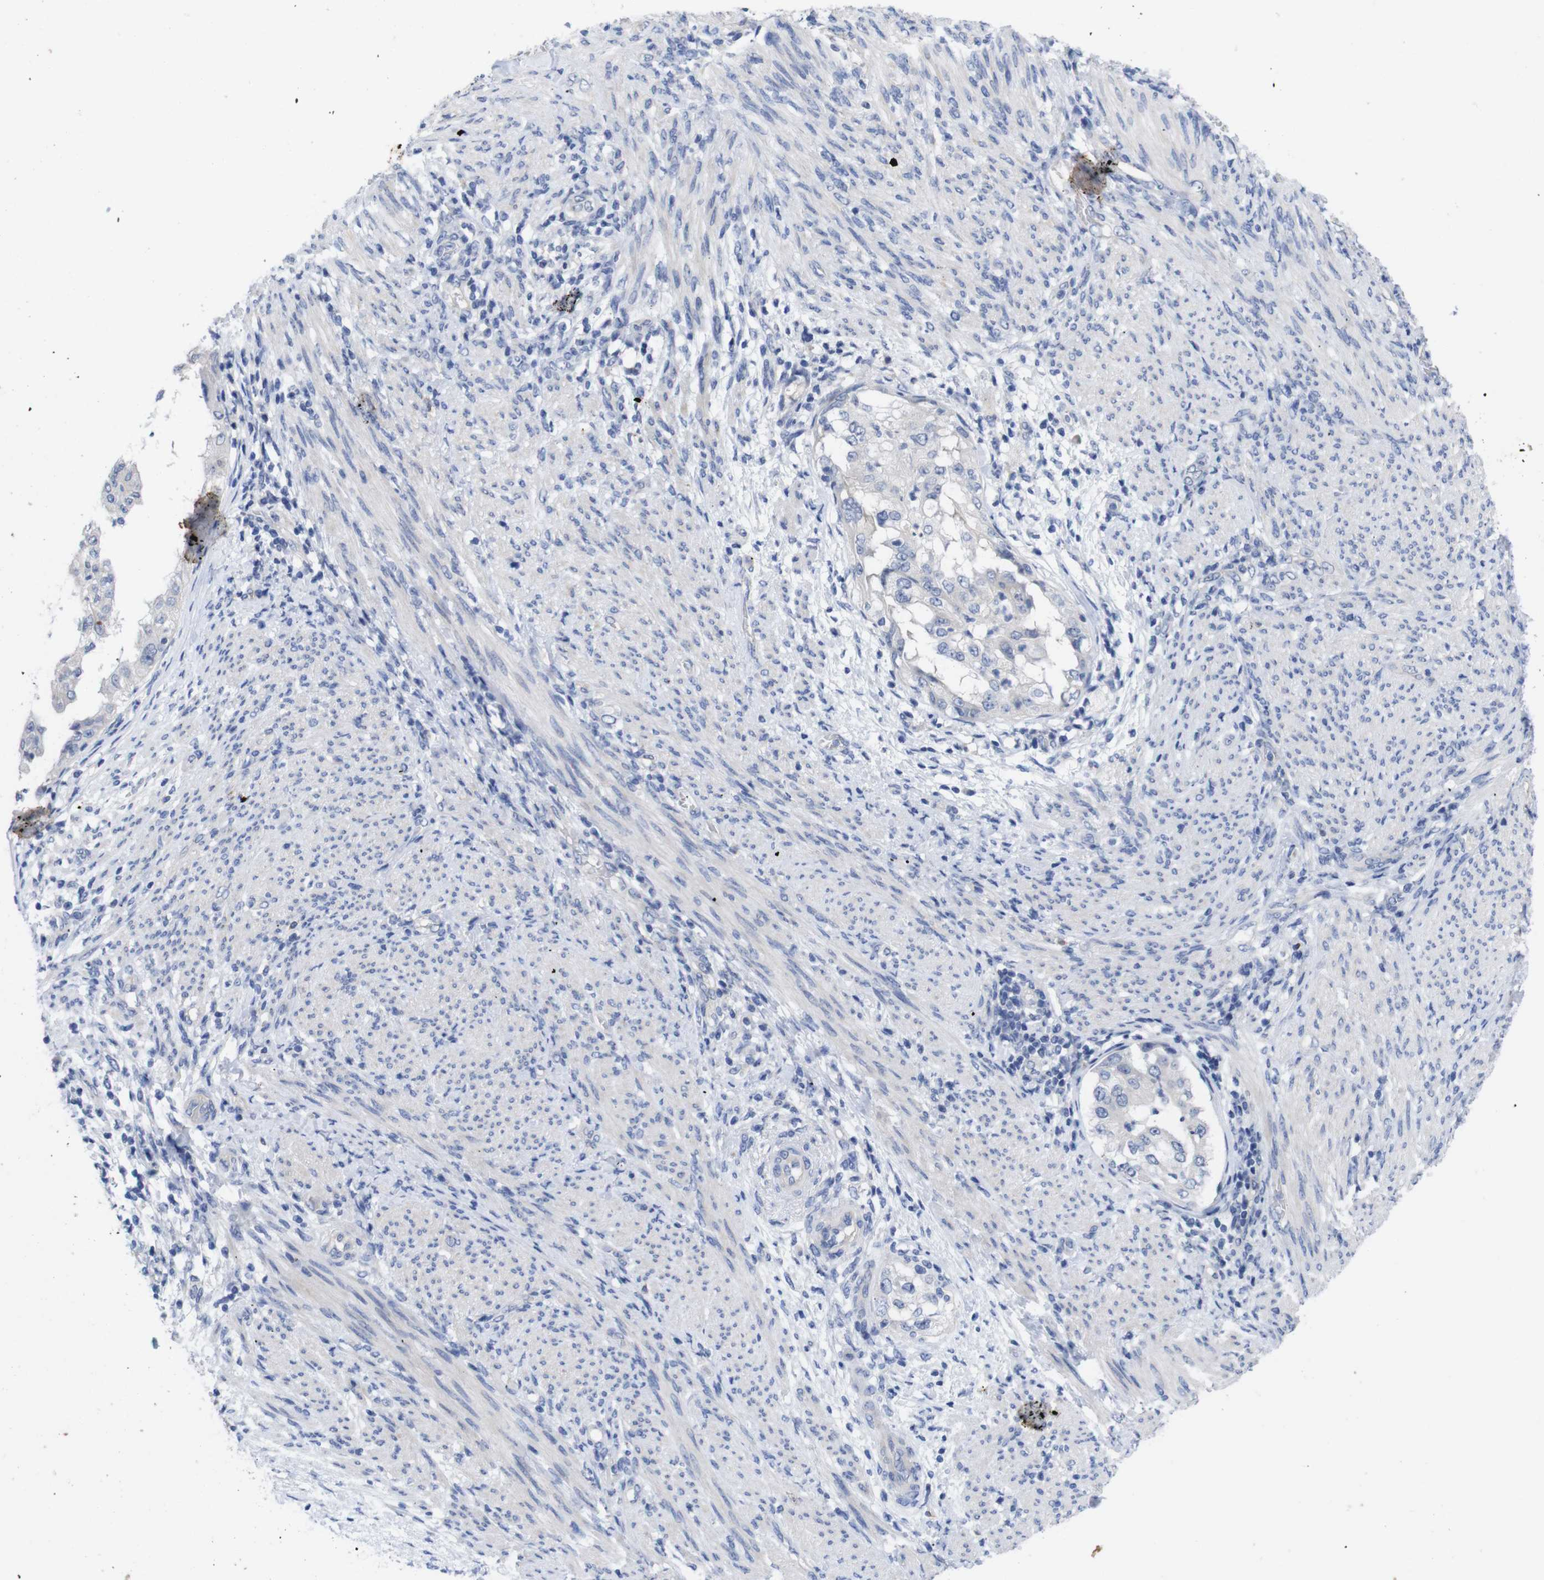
{"staining": {"intensity": "negative", "quantity": "none", "location": "none"}, "tissue": "endometrial cancer", "cell_type": "Tumor cells", "image_type": "cancer", "snomed": [{"axis": "morphology", "description": "Adenocarcinoma, NOS"}, {"axis": "topography", "description": "Endometrium"}], "caption": "A photomicrograph of human adenocarcinoma (endometrial) is negative for staining in tumor cells. The staining is performed using DAB (3,3'-diaminobenzidine) brown chromogen with nuclei counter-stained in using hematoxylin.", "gene": "TNNI3", "patient": {"sex": "female", "age": 85}}